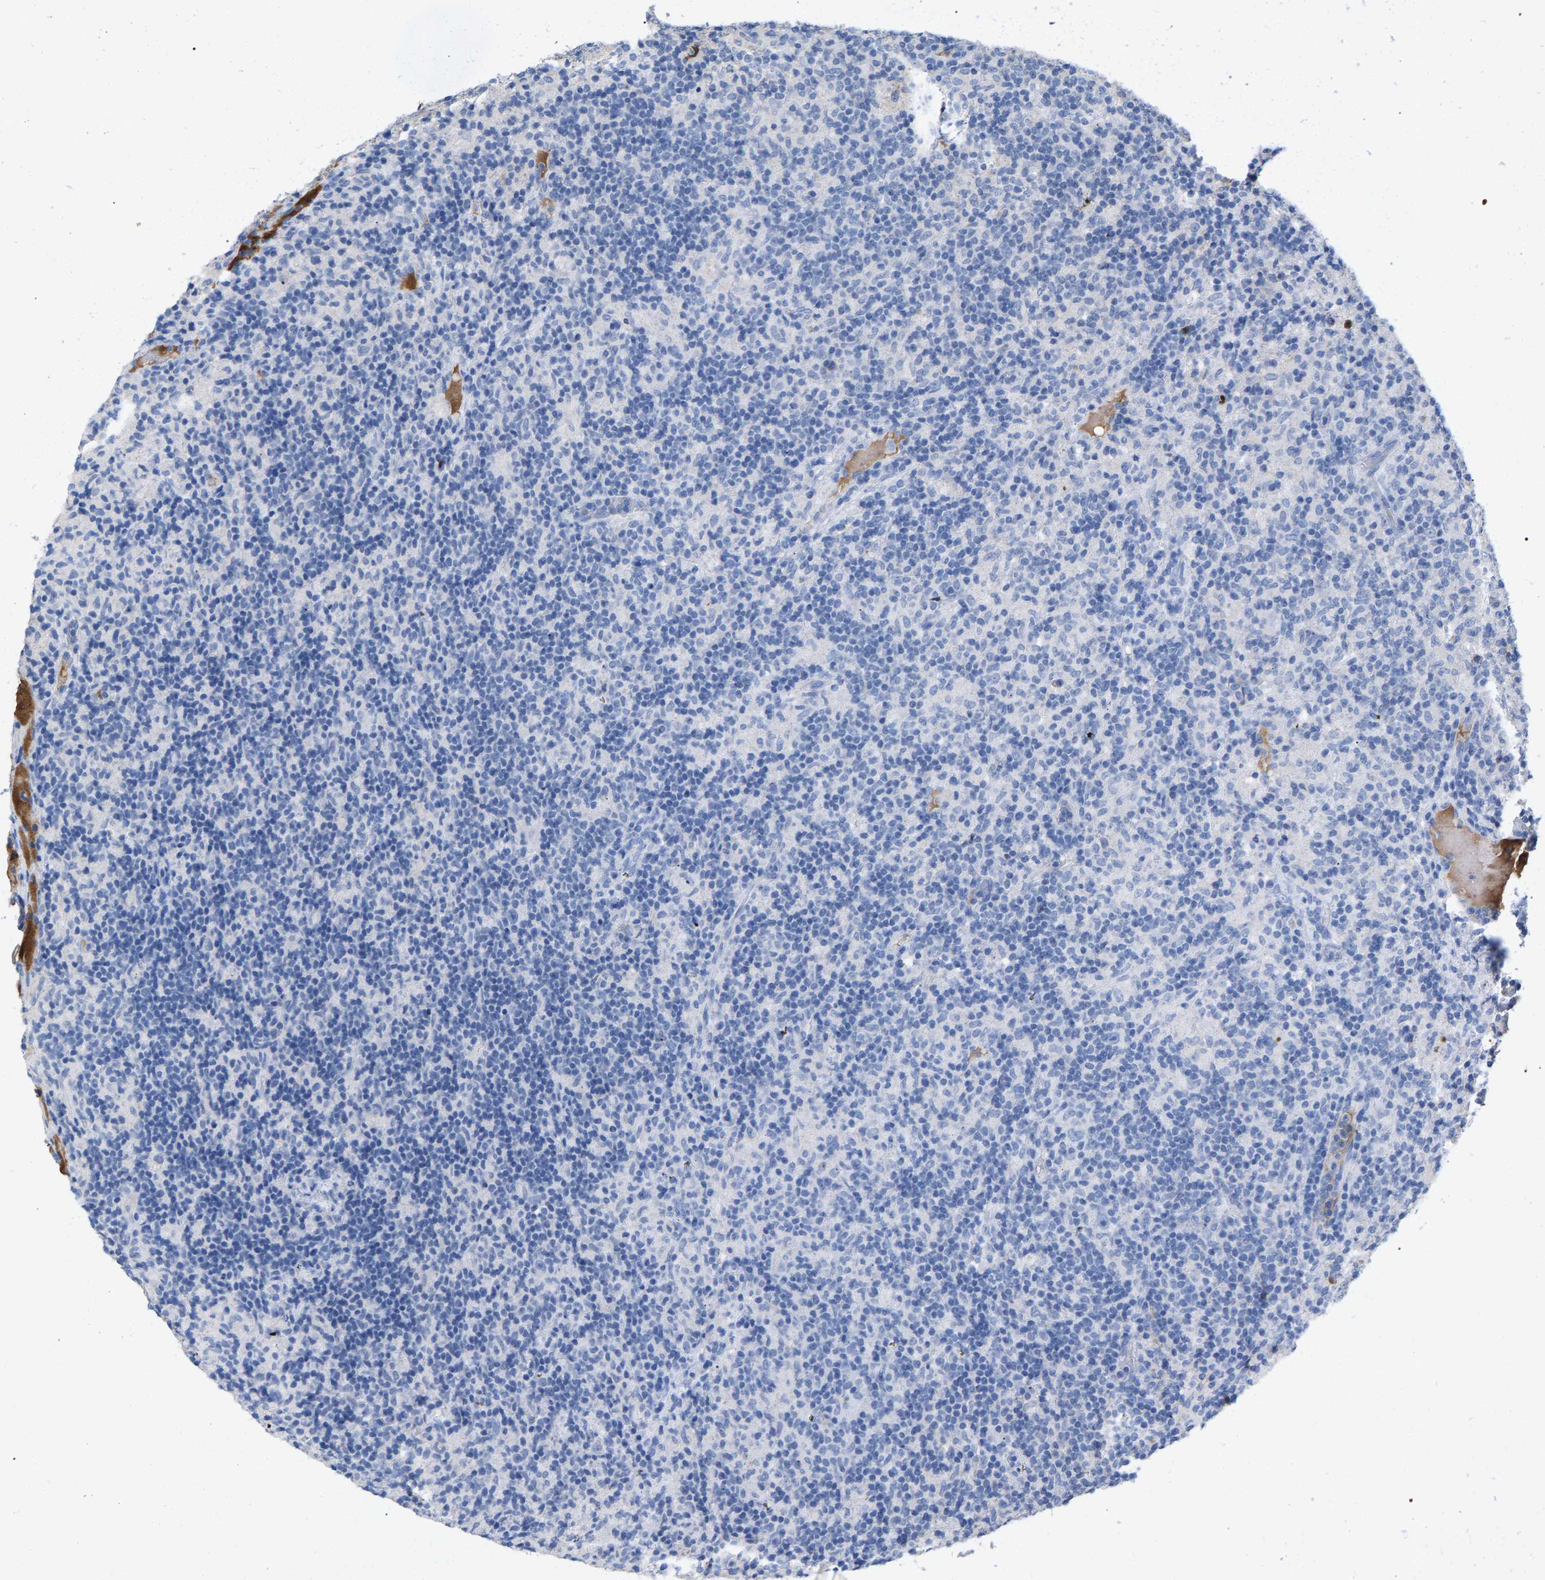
{"staining": {"intensity": "negative", "quantity": "none", "location": "none"}, "tissue": "lymphoma", "cell_type": "Tumor cells", "image_type": "cancer", "snomed": [{"axis": "morphology", "description": "Hodgkin's disease, NOS"}, {"axis": "topography", "description": "Lymph node"}], "caption": "Hodgkin's disease stained for a protein using immunohistochemistry demonstrates no expression tumor cells.", "gene": "APOH", "patient": {"sex": "male", "age": 70}}